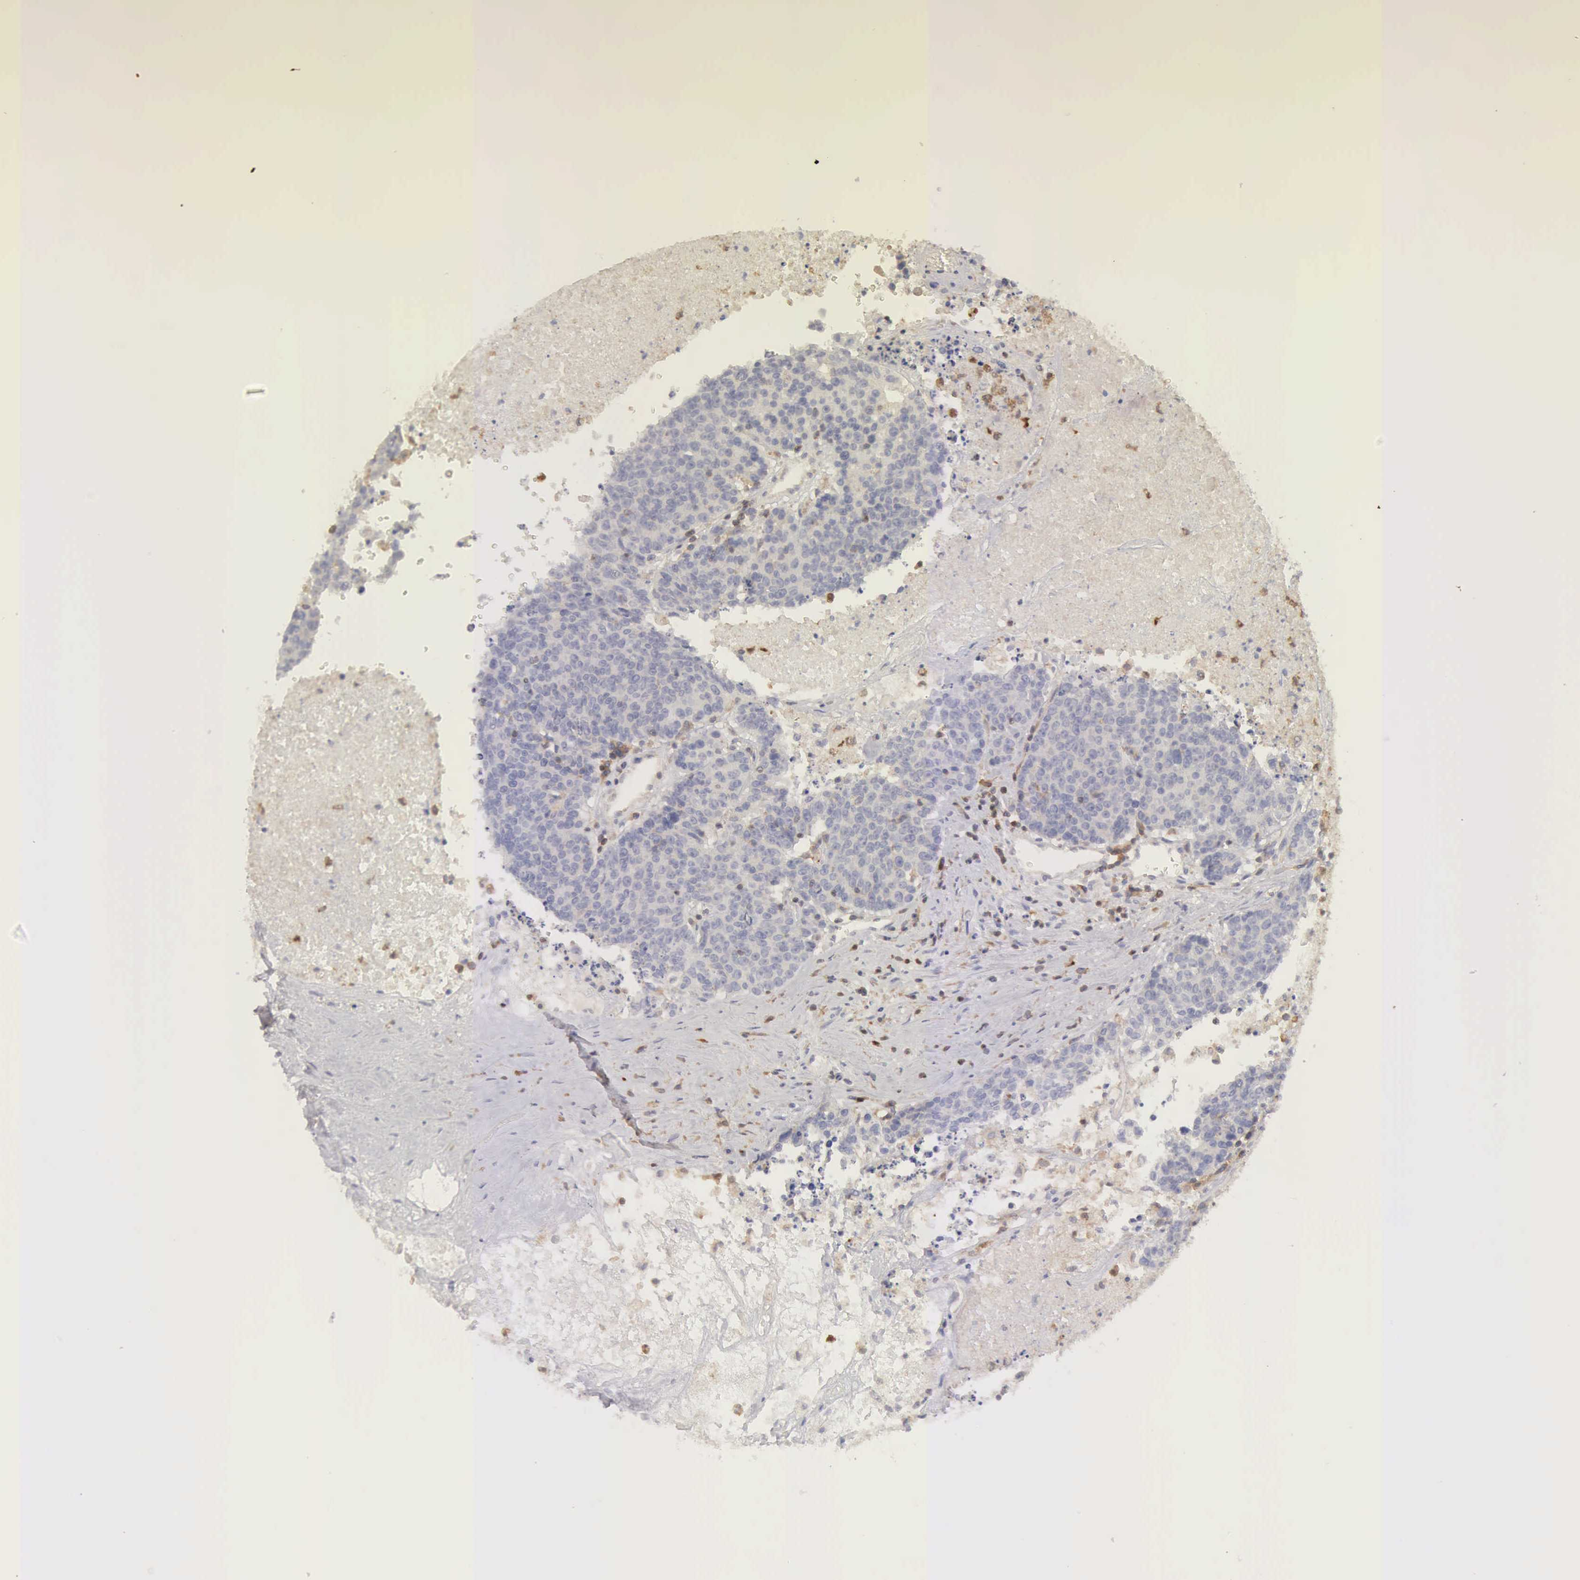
{"staining": {"intensity": "negative", "quantity": "none", "location": "none"}, "tissue": "colorectal cancer", "cell_type": "Tumor cells", "image_type": "cancer", "snomed": [{"axis": "morphology", "description": "Adenocarcinoma, NOS"}, {"axis": "topography", "description": "Colon"}], "caption": "Histopathology image shows no significant protein expression in tumor cells of colorectal adenocarcinoma. (DAB immunohistochemistry (IHC), high magnification).", "gene": "ARHGAP4", "patient": {"sex": "female", "age": 53}}